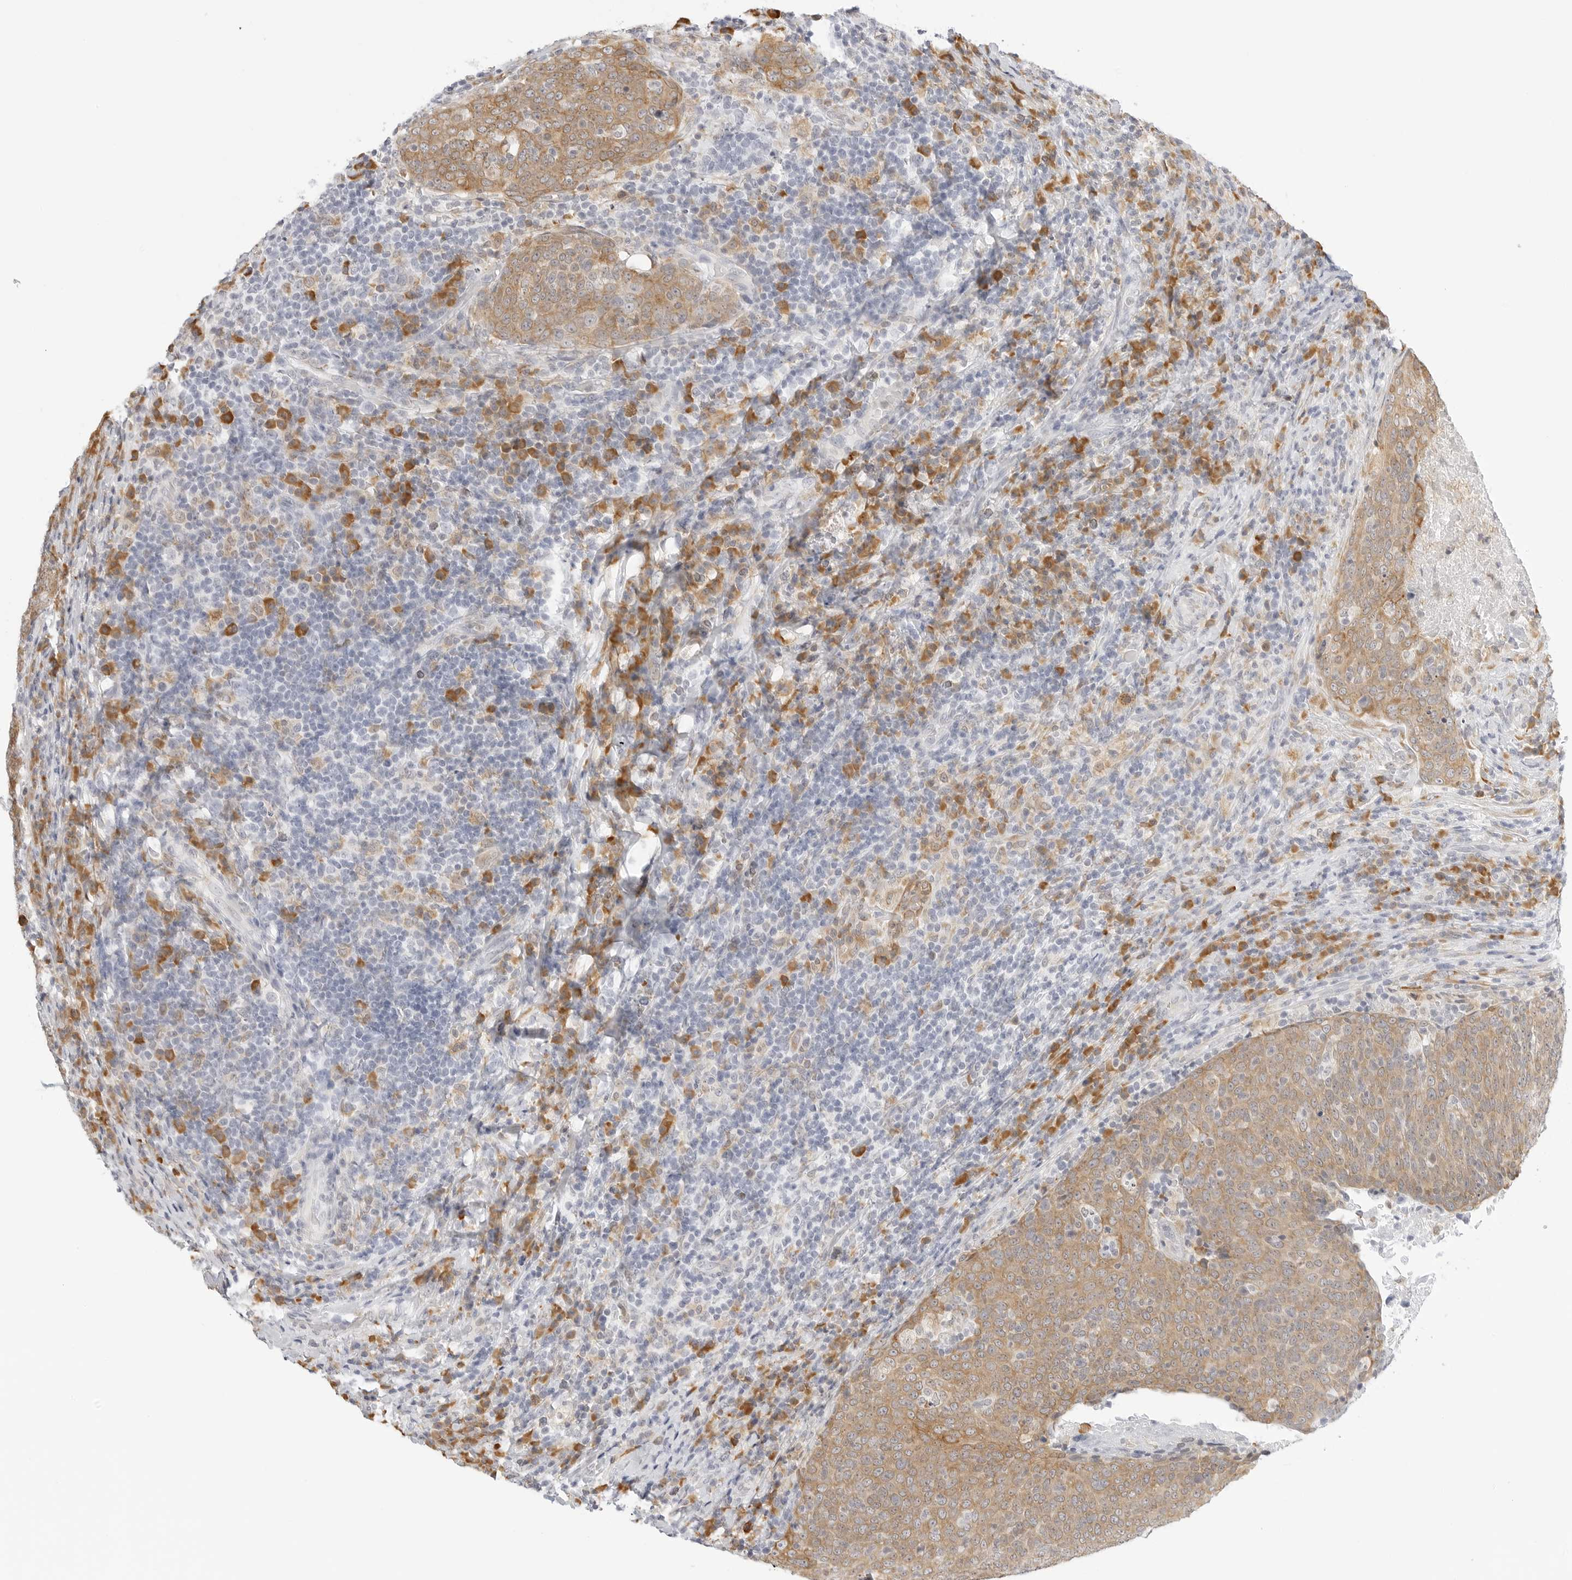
{"staining": {"intensity": "moderate", "quantity": ">75%", "location": "cytoplasmic/membranous"}, "tissue": "head and neck cancer", "cell_type": "Tumor cells", "image_type": "cancer", "snomed": [{"axis": "morphology", "description": "Squamous cell carcinoma, NOS"}, {"axis": "morphology", "description": "Squamous cell carcinoma, metastatic, NOS"}, {"axis": "topography", "description": "Lymph node"}, {"axis": "topography", "description": "Head-Neck"}], "caption": "Immunohistochemistry of head and neck squamous cell carcinoma shows medium levels of moderate cytoplasmic/membranous positivity in about >75% of tumor cells.", "gene": "THEM4", "patient": {"sex": "male", "age": 62}}